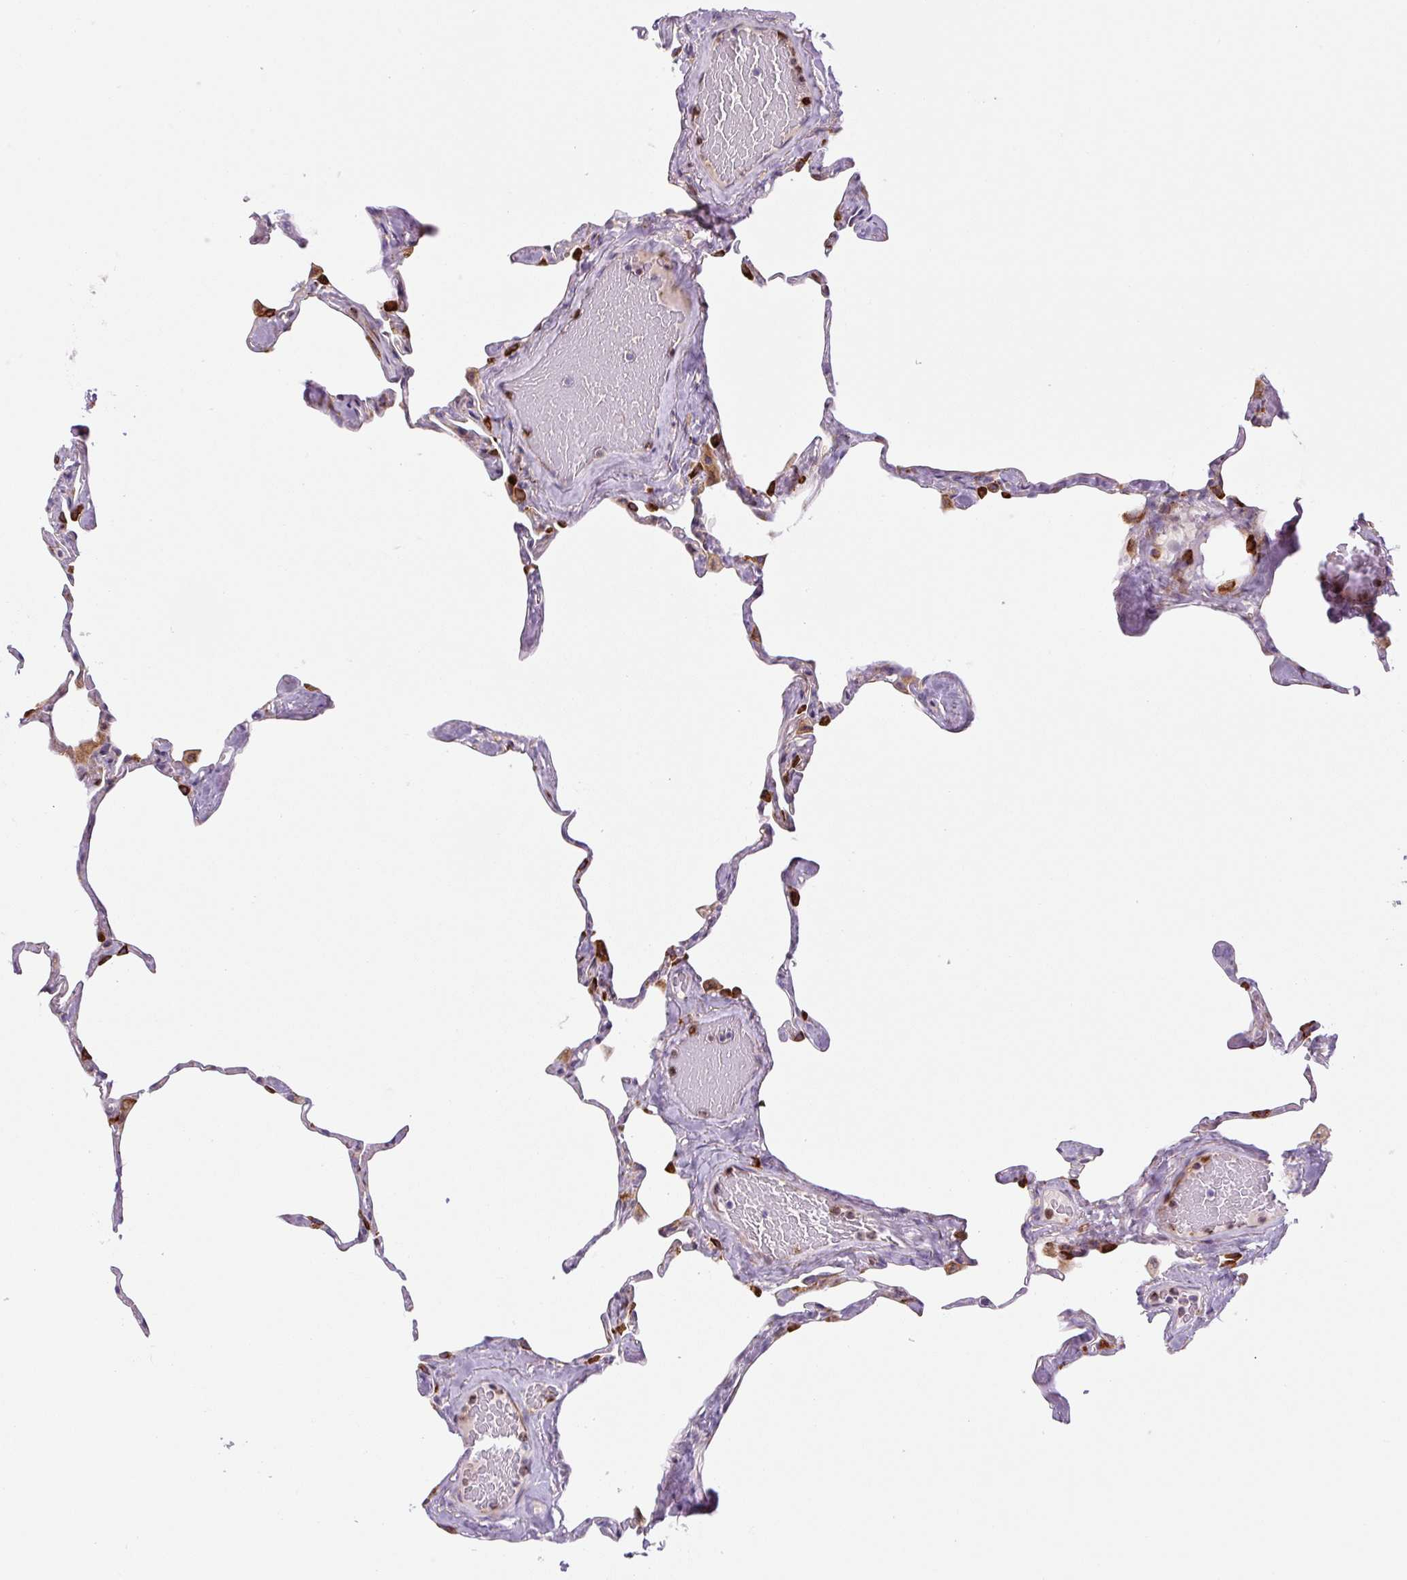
{"staining": {"intensity": "strong", "quantity": "<25%", "location": "cytoplasmic/membranous"}, "tissue": "lung", "cell_type": "Alveolar cells", "image_type": "normal", "snomed": [{"axis": "morphology", "description": "Normal tissue, NOS"}, {"axis": "topography", "description": "Lung"}], "caption": "Benign lung was stained to show a protein in brown. There is medium levels of strong cytoplasmic/membranous staining in about <25% of alveolar cells.", "gene": "DISP3", "patient": {"sex": "male", "age": 65}}